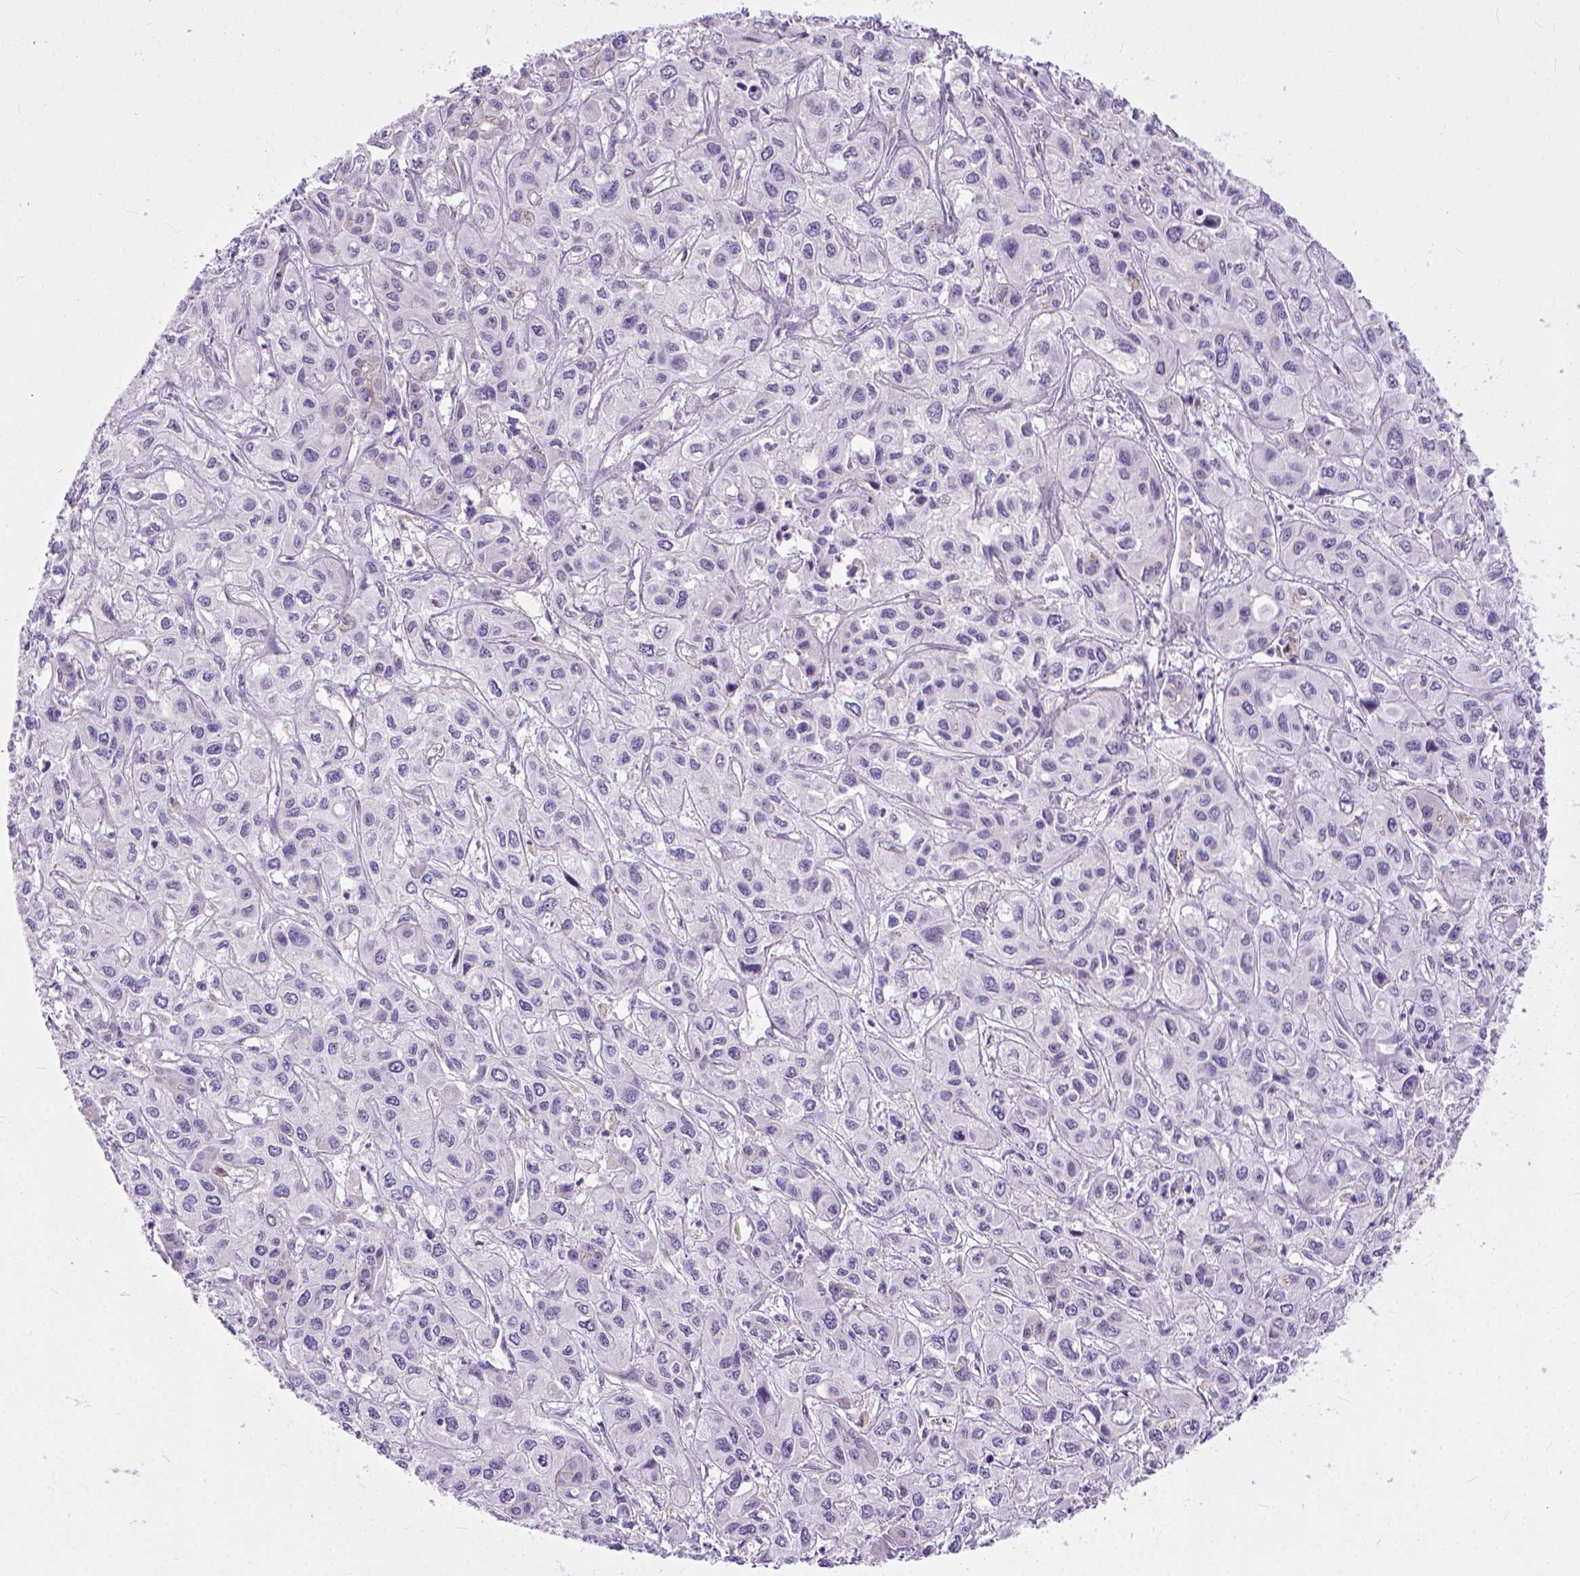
{"staining": {"intensity": "negative", "quantity": "none", "location": "none"}, "tissue": "liver cancer", "cell_type": "Tumor cells", "image_type": "cancer", "snomed": [{"axis": "morphology", "description": "Cholangiocarcinoma"}, {"axis": "topography", "description": "Liver"}], "caption": "Liver cancer (cholangiocarcinoma) was stained to show a protein in brown. There is no significant staining in tumor cells. (Stains: DAB immunohistochemistry (IHC) with hematoxylin counter stain, Microscopy: brightfield microscopy at high magnification).", "gene": "ADGRF1", "patient": {"sex": "female", "age": 66}}